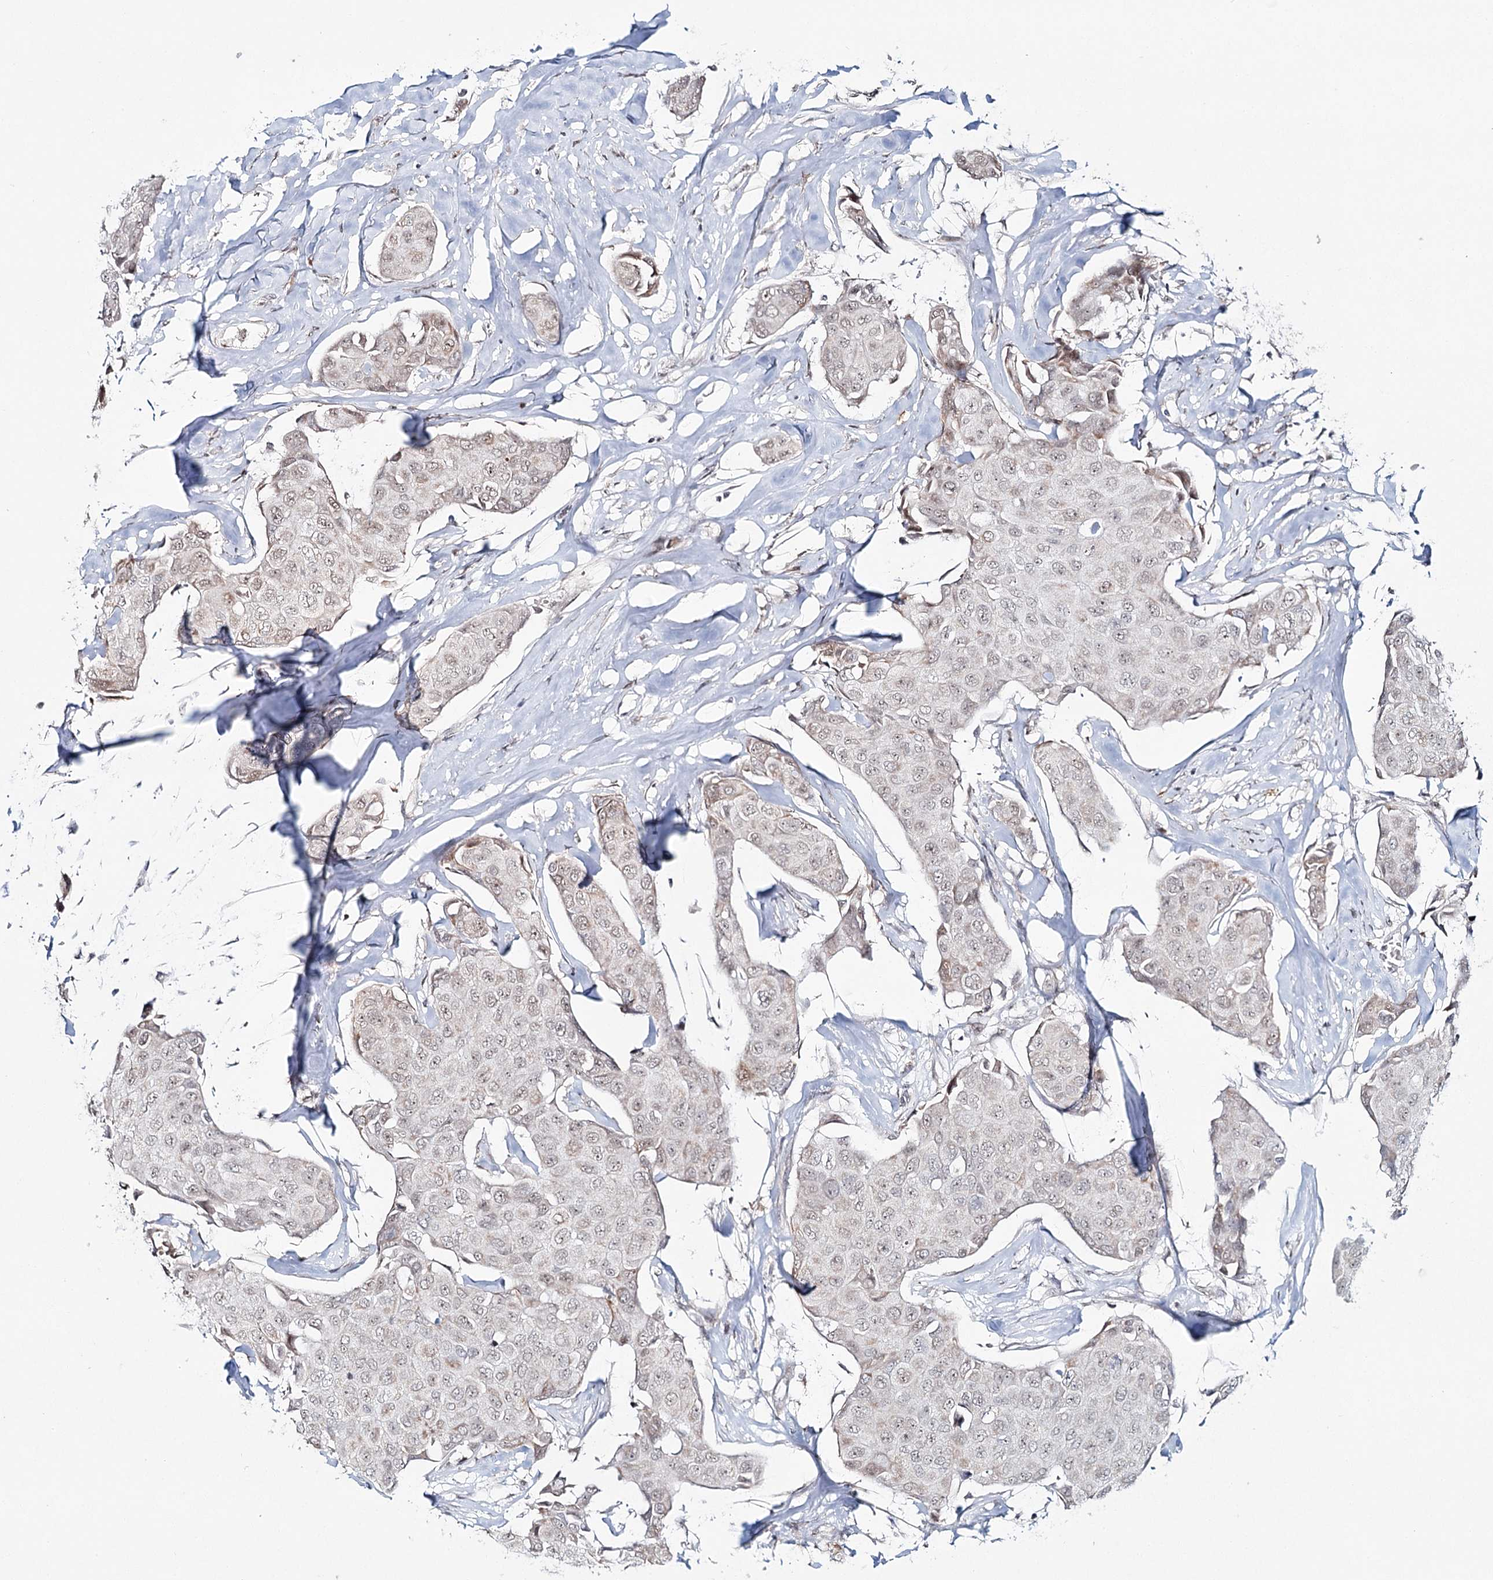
{"staining": {"intensity": "weak", "quantity": "25%-75%", "location": "nuclear"}, "tissue": "breast cancer", "cell_type": "Tumor cells", "image_type": "cancer", "snomed": [{"axis": "morphology", "description": "Duct carcinoma"}, {"axis": "topography", "description": "Breast"}], "caption": "Immunohistochemistry of breast invasive ductal carcinoma shows low levels of weak nuclear positivity in approximately 25%-75% of tumor cells.", "gene": "ATAD1", "patient": {"sex": "female", "age": 80}}